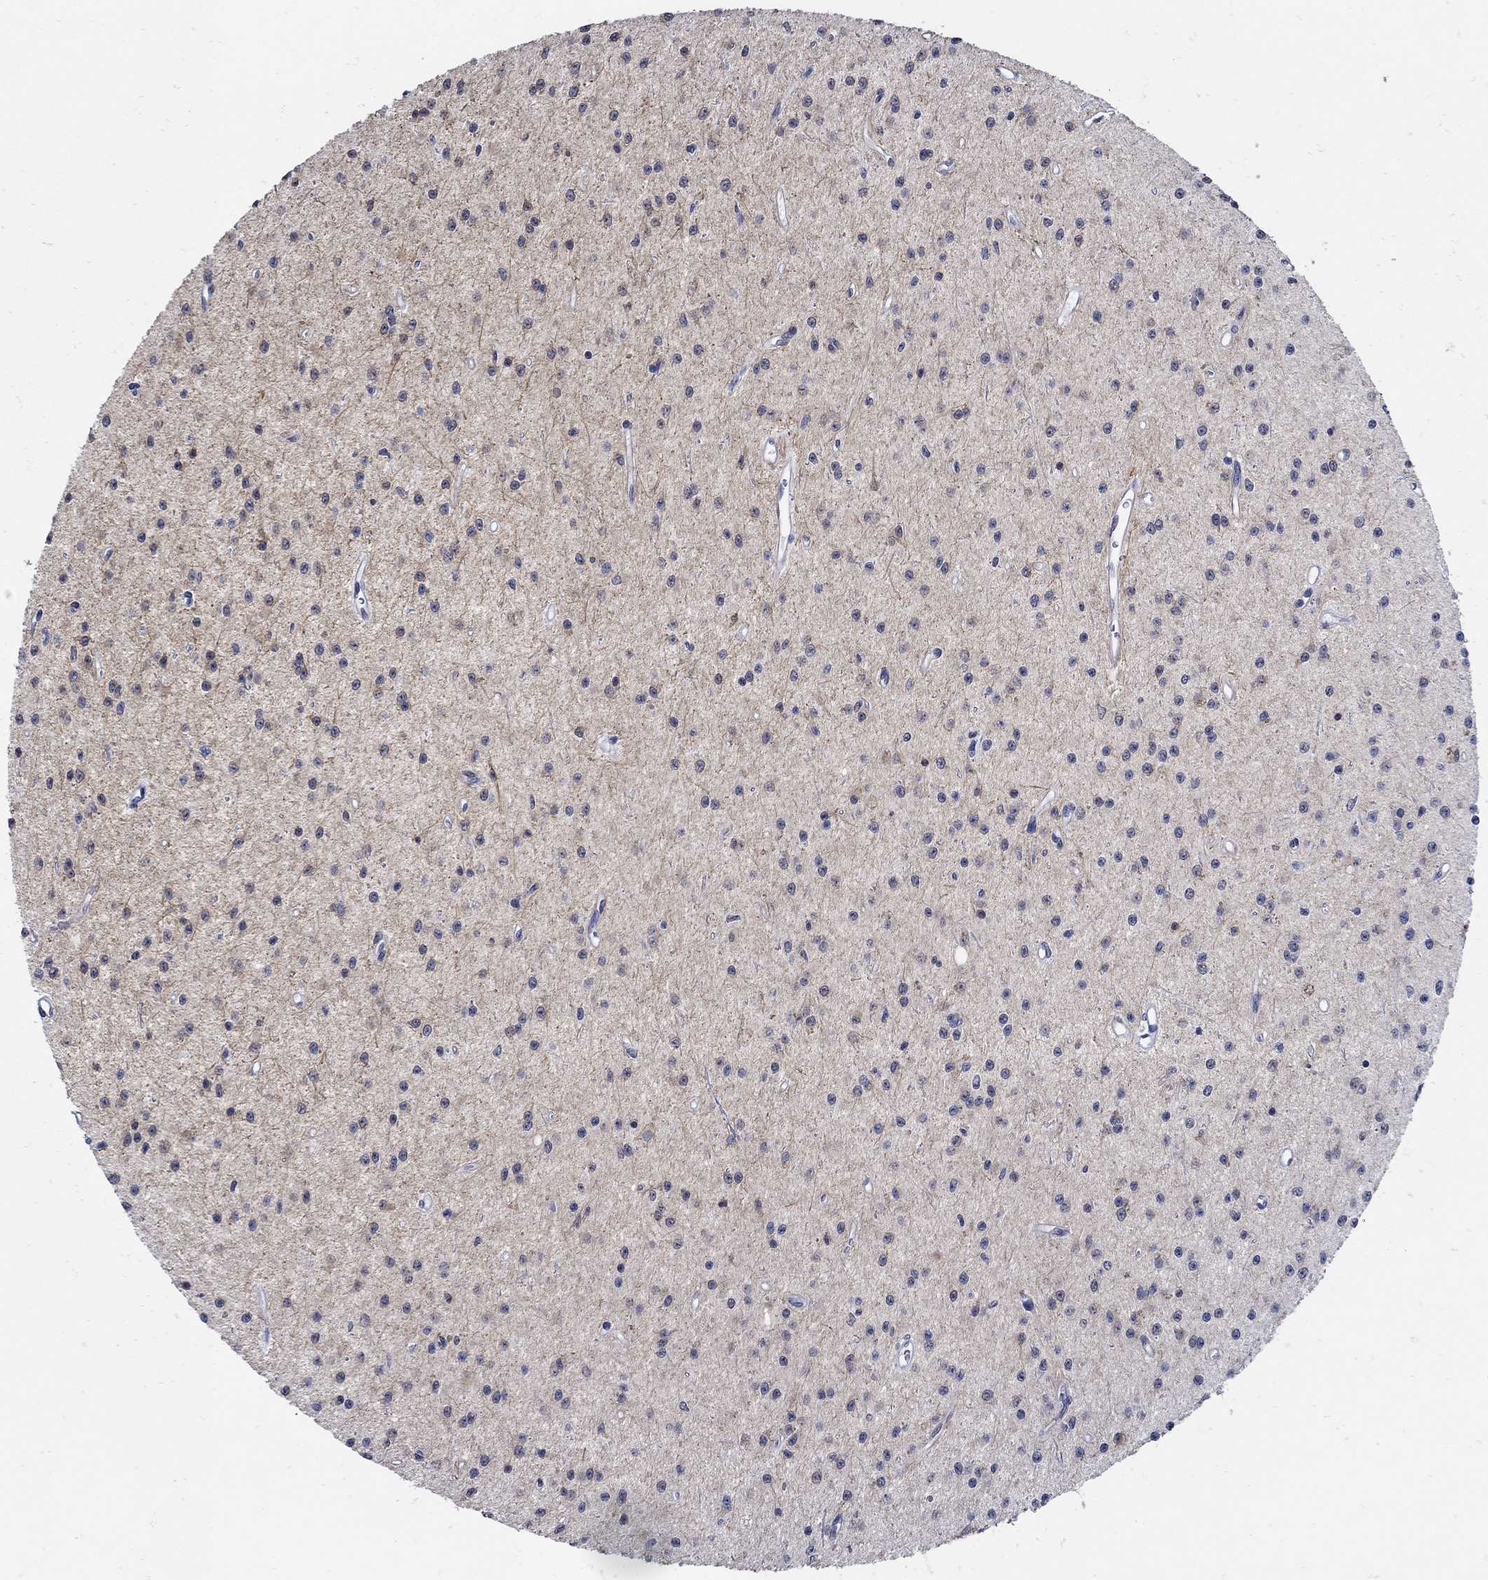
{"staining": {"intensity": "negative", "quantity": "none", "location": "none"}, "tissue": "glioma", "cell_type": "Tumor cells", "image_type": "cancer", "snomed": [{"axis": "morphology", "description": "Glioma, malignant, Low grade"}, {"axis": "topography", "description": "Brain"}], "caption": "Image shows no protein expression in tumor cells of malignant glioma (low-grade) tissue. (DAB (3,3'-diaminobenzidine) IHC with hematoxylin counter stain).", "gene": "KCNN3", "patient": {"sex": "female", "age": 45}}